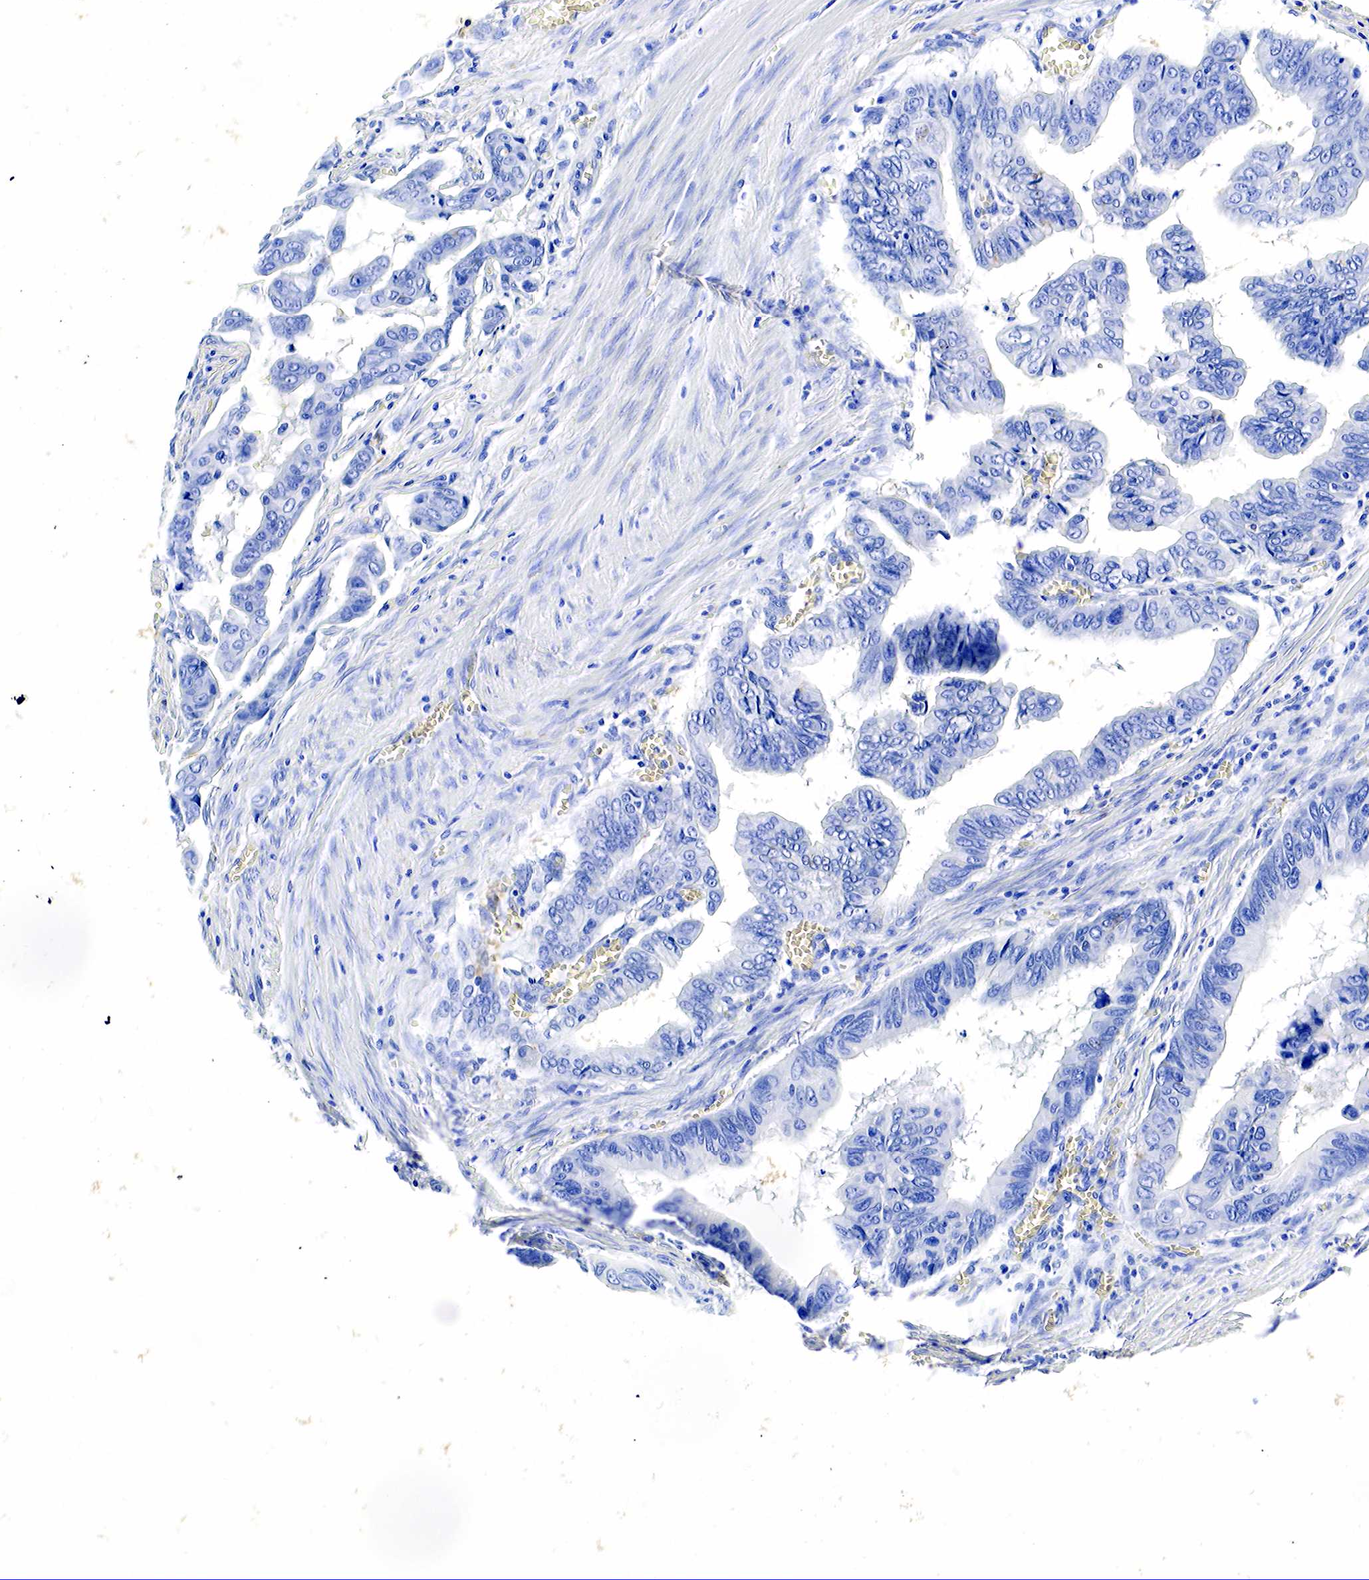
{"staining": {"intensity": "negative", "quantity": "none", "location": "none"}, "tissue": "stomach cancer", "cell_type": "Tumor cells", "image_type": "cancer", "snomed": [{"axis": "morphology", "description": "Adenocarcinoma, NOS"}, {"axis": "topography", "description": "Stomach, upper"}], "caption": "A histopathology image of human adenocarcinoma (stomach) is negative for staining in tumor cells.", "gene": "GCG", "patient": {"sex": "male", "age": 80}}